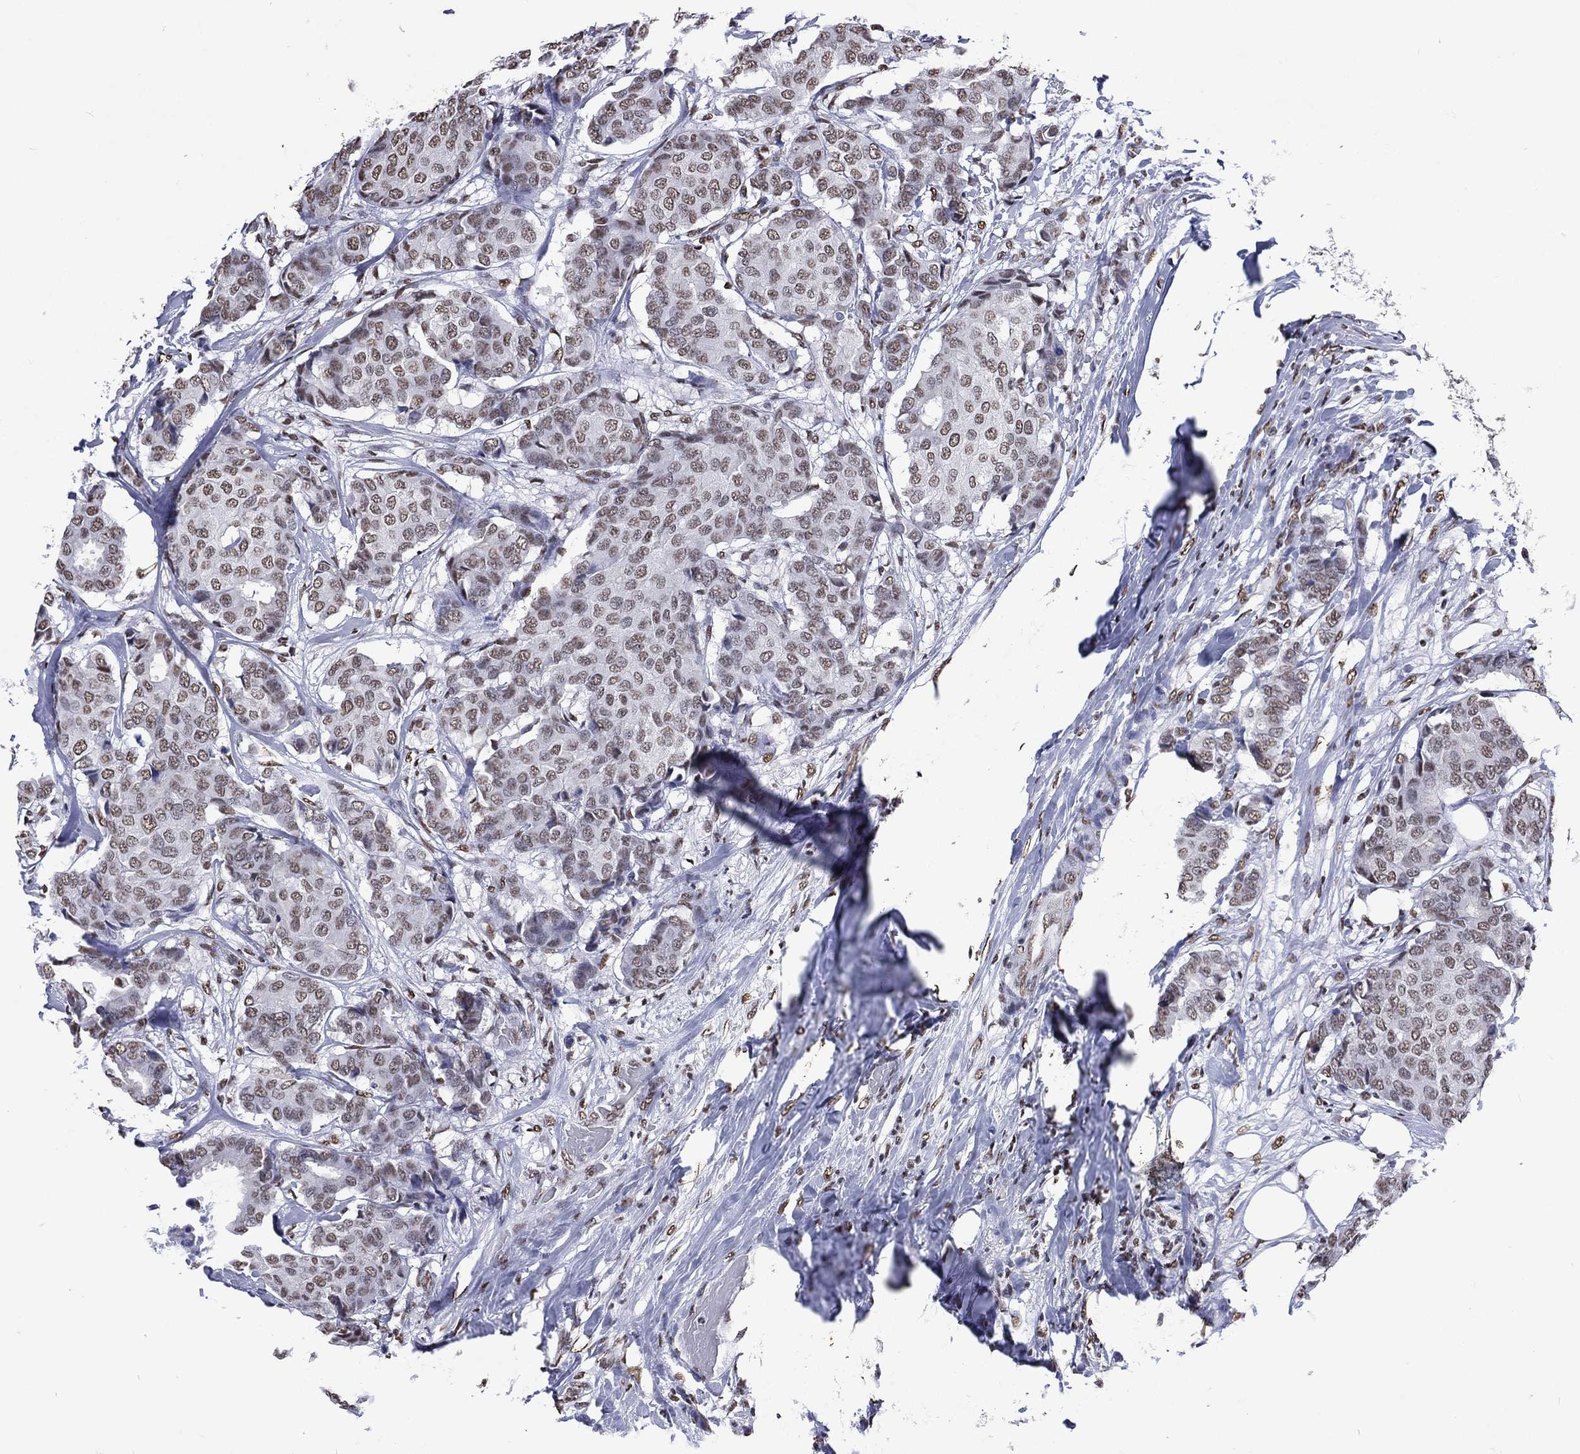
{"staining": {"intensity": "weak", "quantity": ">75%", "location": "nuclear"}, "tissue": "breast cancer", "cell_type": "Tumor cells", "image_type": "cancer", "snomed": [{"axis": "morphology", "description": "Duct carcinoma"}, {"axis": "topography", "description": "Breast"}], "caption": "A high-resolution image shows immunohistochemistry (IHC) staining of breast cancer, which displays weak nuclear expression in about >75% of tumor cells.", "gene": "RETREG2", "patient": {"sex": "female", "age": 75}}